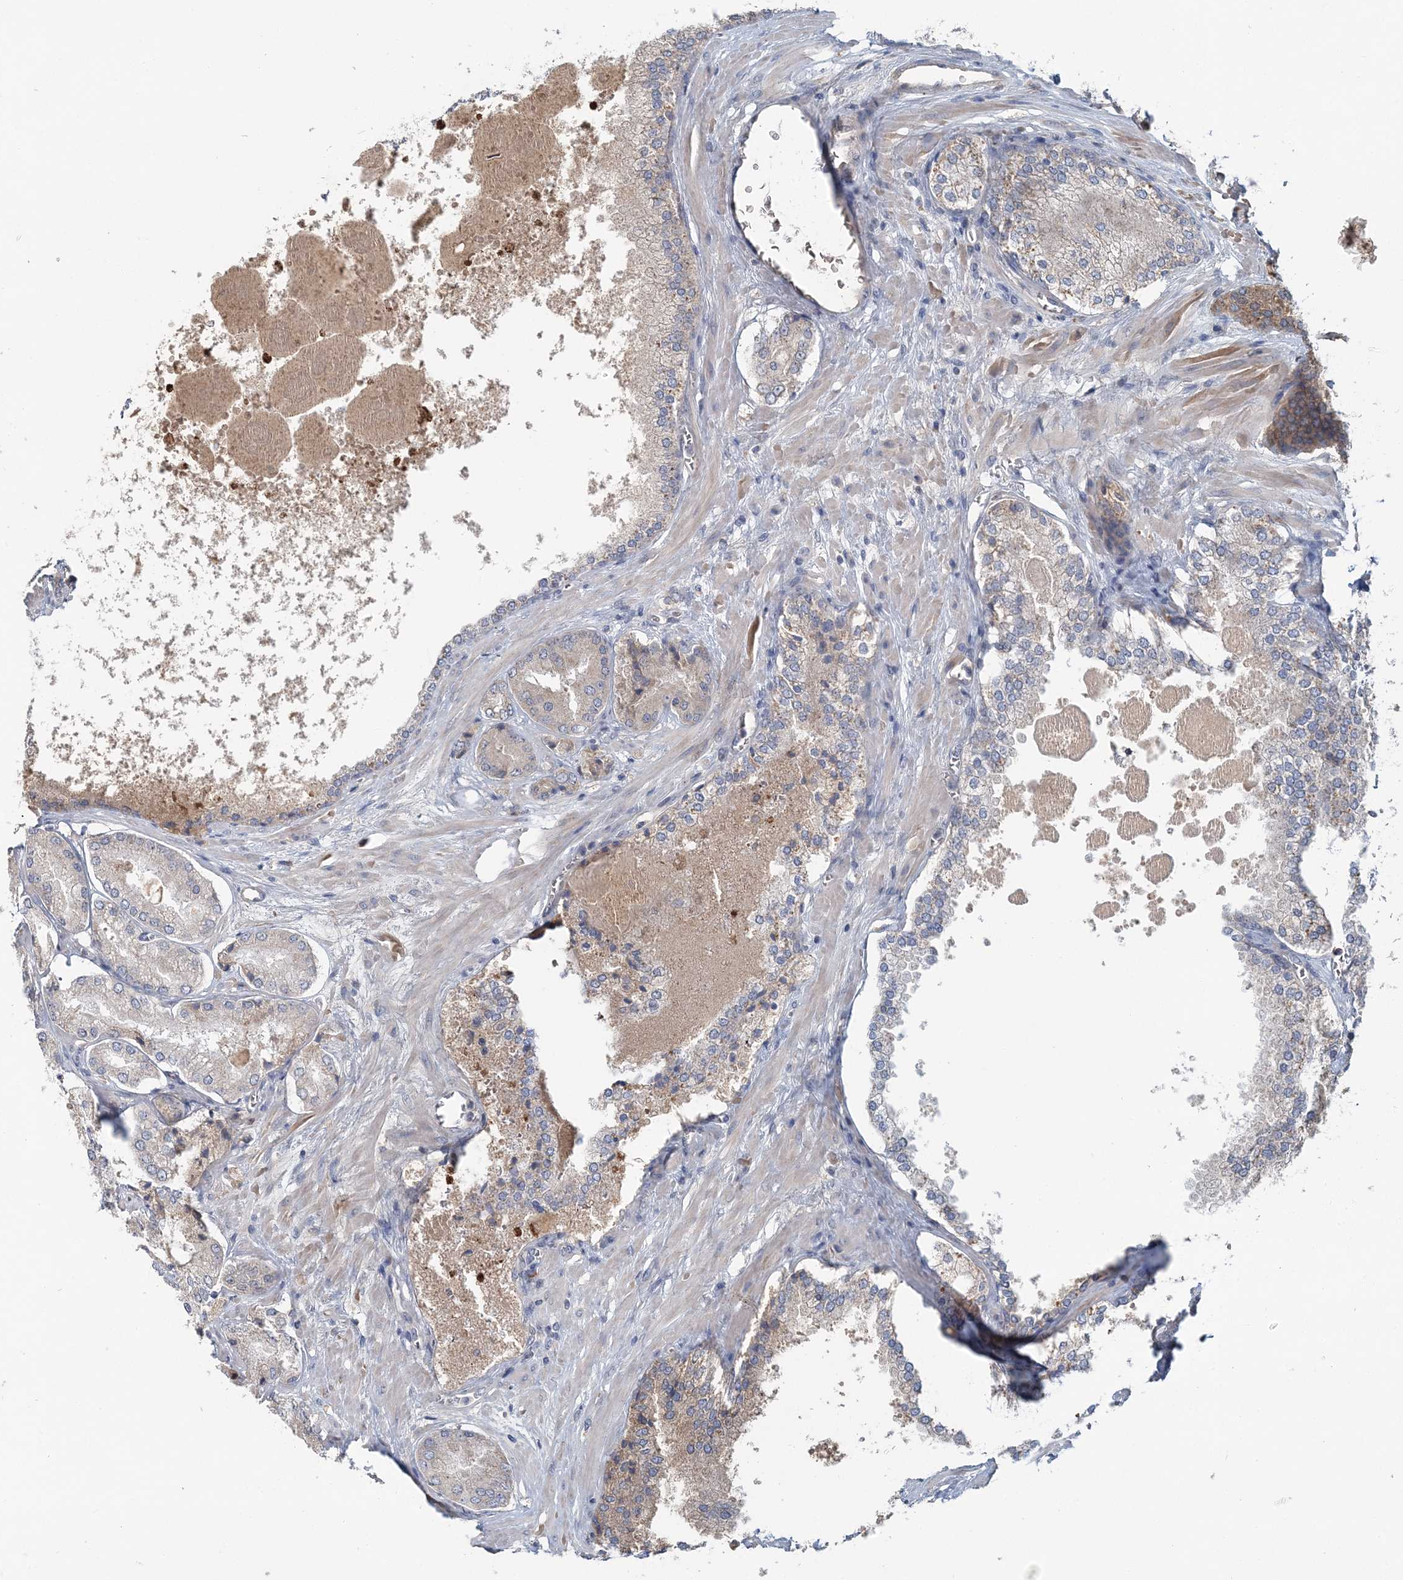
{"staining": {"intensity": "weak", "quantity": "<25%", "location": "cytoplasmic/membranous"}, "tissue": "prostate cancer", "cell_type": "Tumor cells", "image_type": "cancer", "snomed": [{"axis": "morphology", "description": "Adenocarcinoma, Low grade"}, {"axis": "topography", "description": "Prostate"}], "caption": "Tumor cells are negative for protein expression in human prostate cancer.", "gene": "RNF25", "patient": {"sex": "male", "age": 74}}